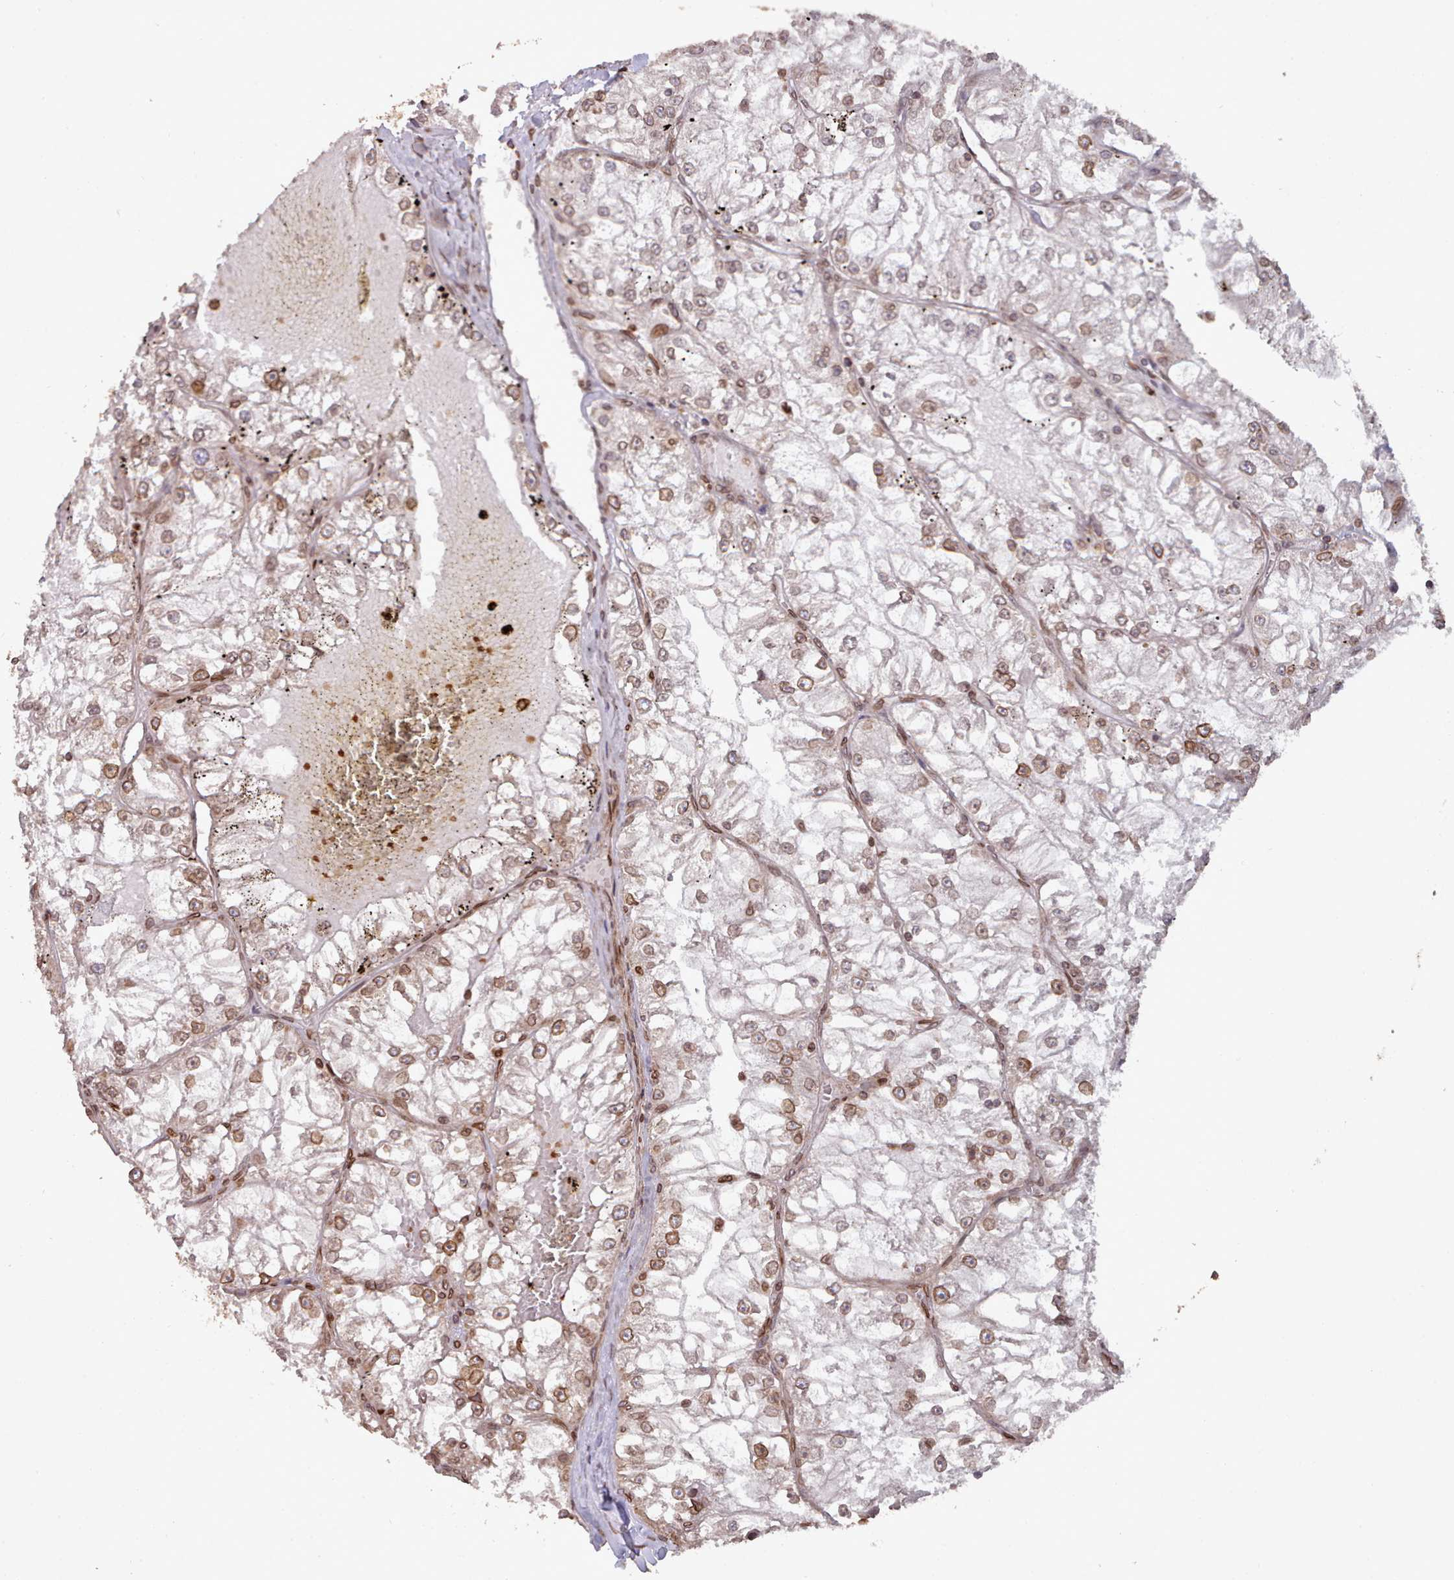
{"staining": {"intensity": "moderate", "quantity": "25%-75%", "location": "cytoplasmic/membranous,nuclear"}, "tissue": "renal cancer", "cell_type": "Tumor cells", "image_type": "cancer", "snomed": [{"axis": "morphology", "description": "Adenocarcinoma, NOS"}, {"axis": "topography", "description": "Kidney"}], "caption": "The immunohistochemical stain shows moderate cytoplasmic/membranous and nuclear expression in tumor cells of renal adenocarcinoma tissue.", "gene": "TOR1AIP1", "patient": {"sex": "female", "age": 72}}